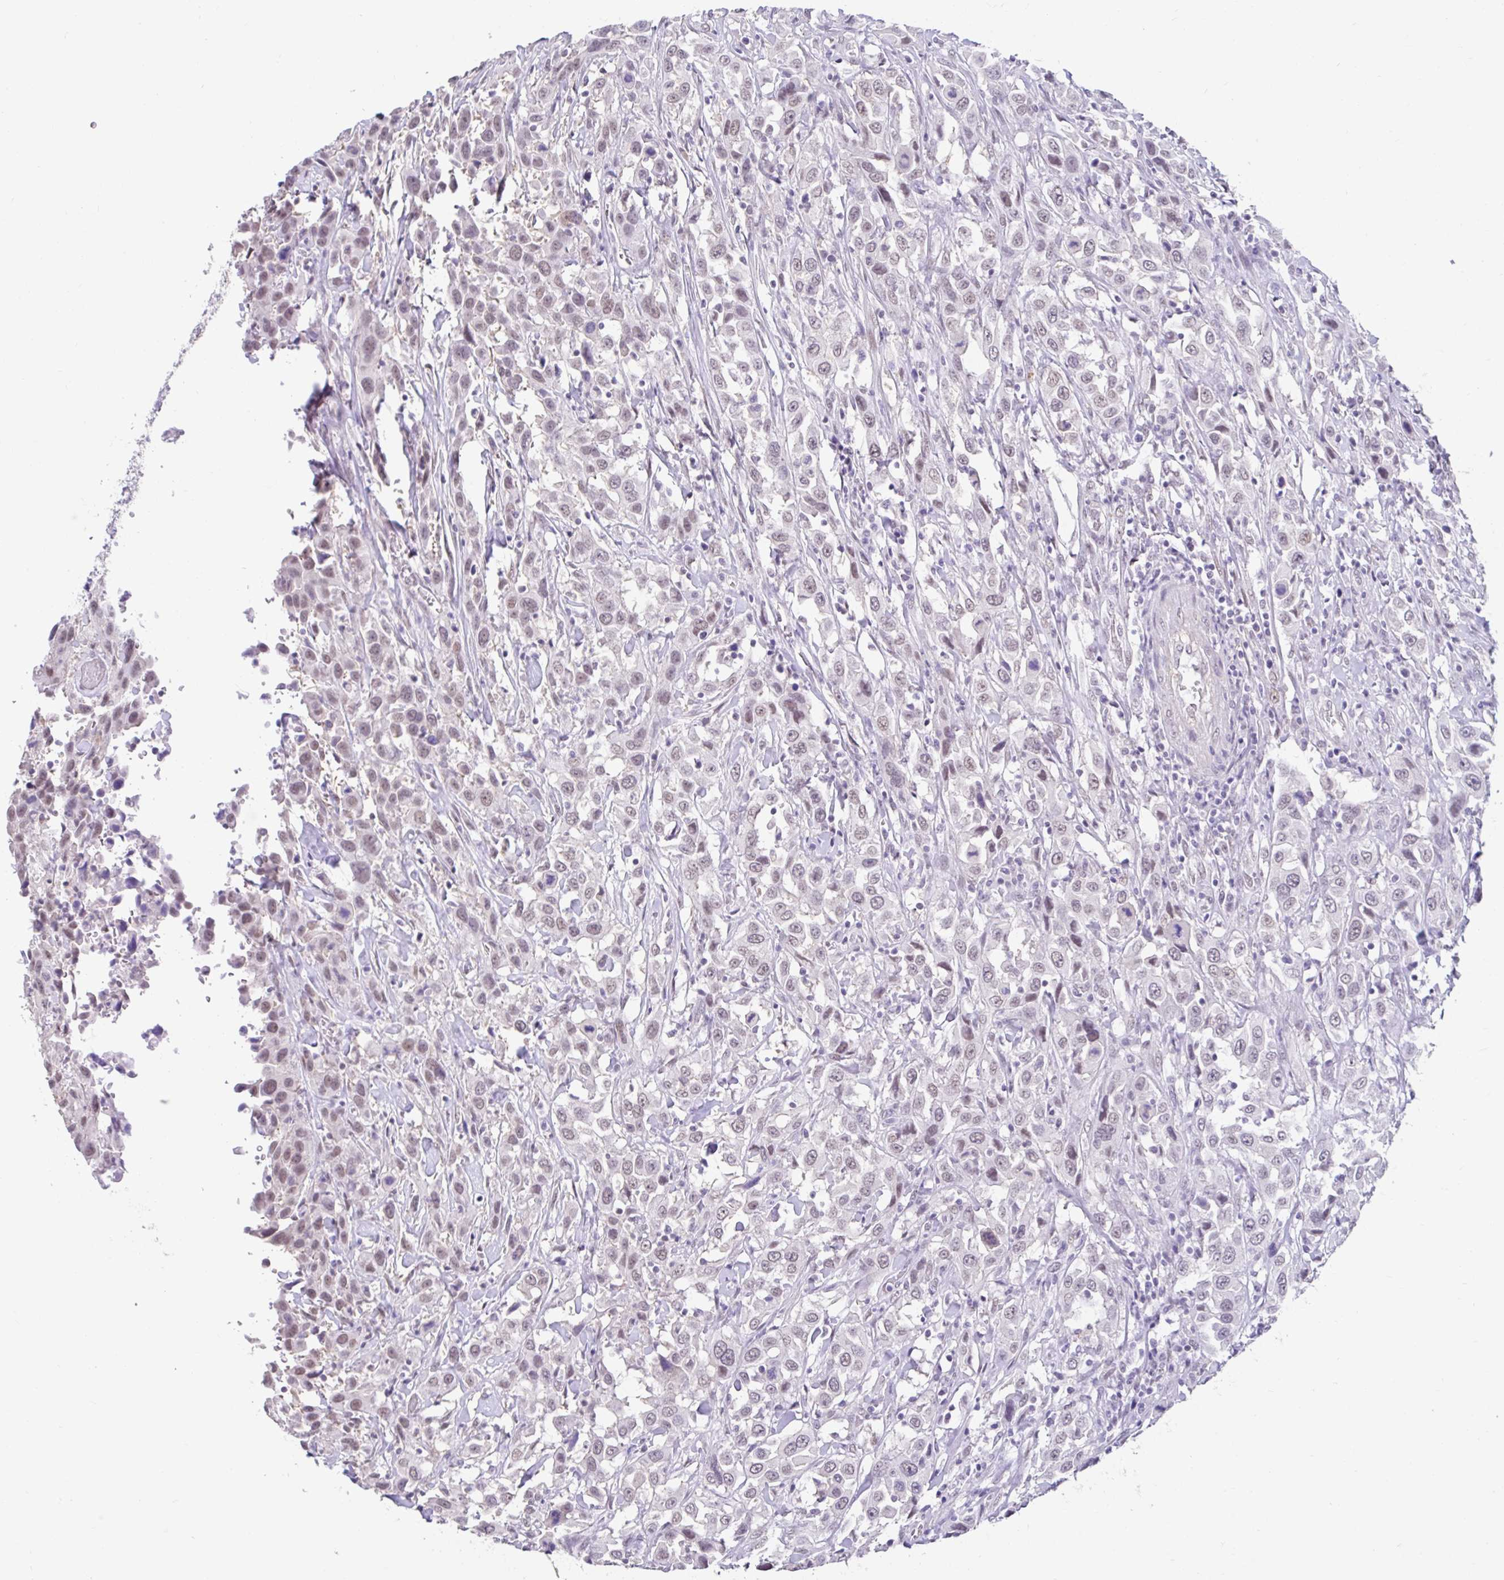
{"staining": {"intensity": "weak", "quantity": "25%-75%", "location": "nuclear"}, "tissue": "urothelial cancer", "cell_type": "Tumor cells", "image_type": "cancer", "snomed": [{"axis": "morphology", "description": "Urothelial carcinoma, High grade"}, {"axis": "topography", "description": "Urinary bladder"}], "caption": "A histopathology image of human urothelial cancer stained for a protein exhibits weak nuclear brown staining in tumor cells.", "gene": "DCAF17", "patient": {"sex": "male", "age": 61}}